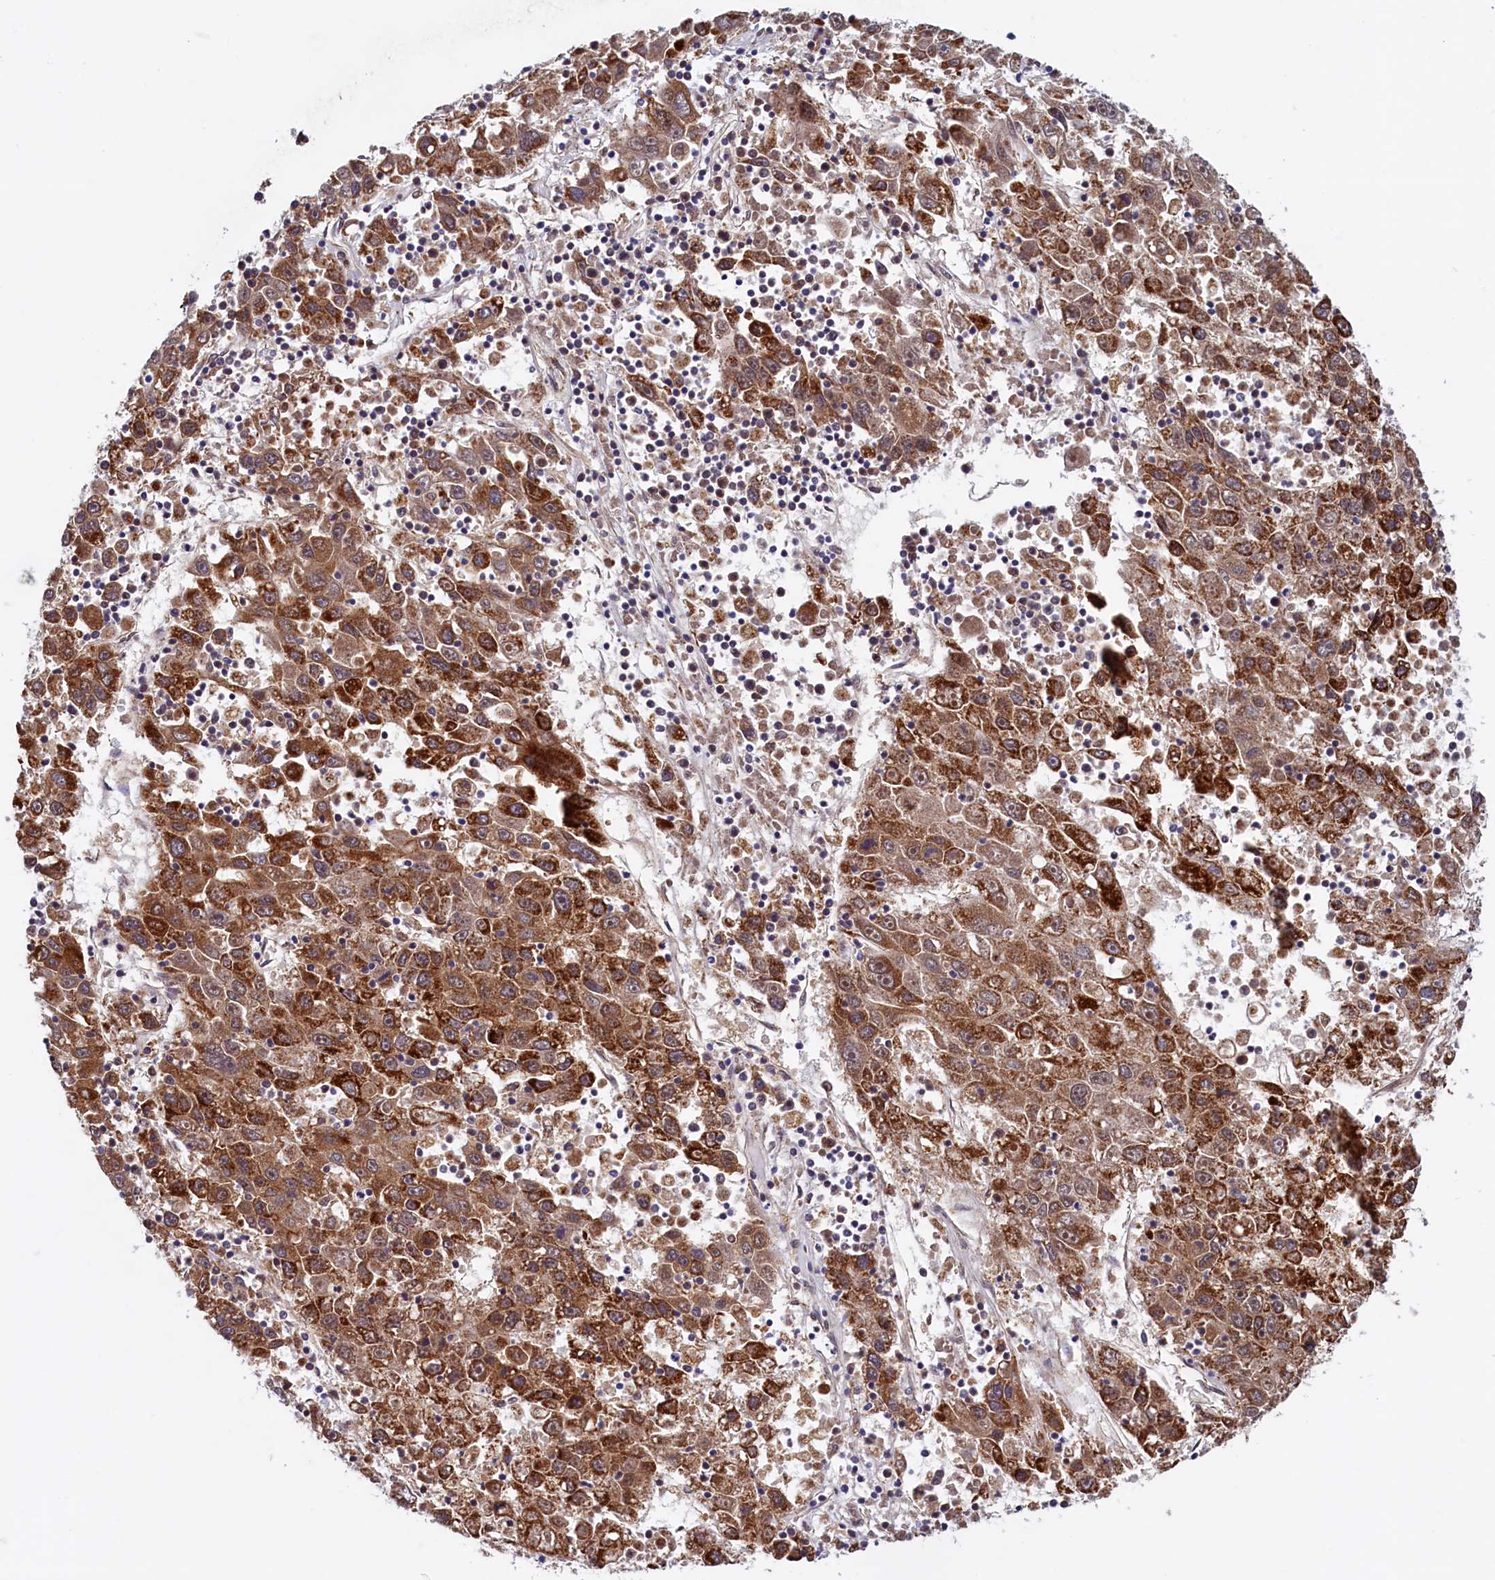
{"staining": {"intensity": "strong", "quantity": ">75%", "location": "cytoplasmic/membranous"}, "tissue": "liver cancer", "cell_type": "Tumor cells", "image_type": "cancer", "snomed": [{"axis": "morphology", "description": "Carcinoma, Hepatocellular, NOS"}, {"axis": "topography", "description": "Liver"}], "caption": "A high amount of strong cytoplasmic/membranous expression is present in about >75% of tumor cells in liver cancer (hepatocellular carcinoma) tissue. (DAB (3,3'-diaminobenzidine) IHC, brown staining for protein, blue staining for nuclei).", "gene": "UBE3B", "patient": {"sex": "male", "age": 49}}